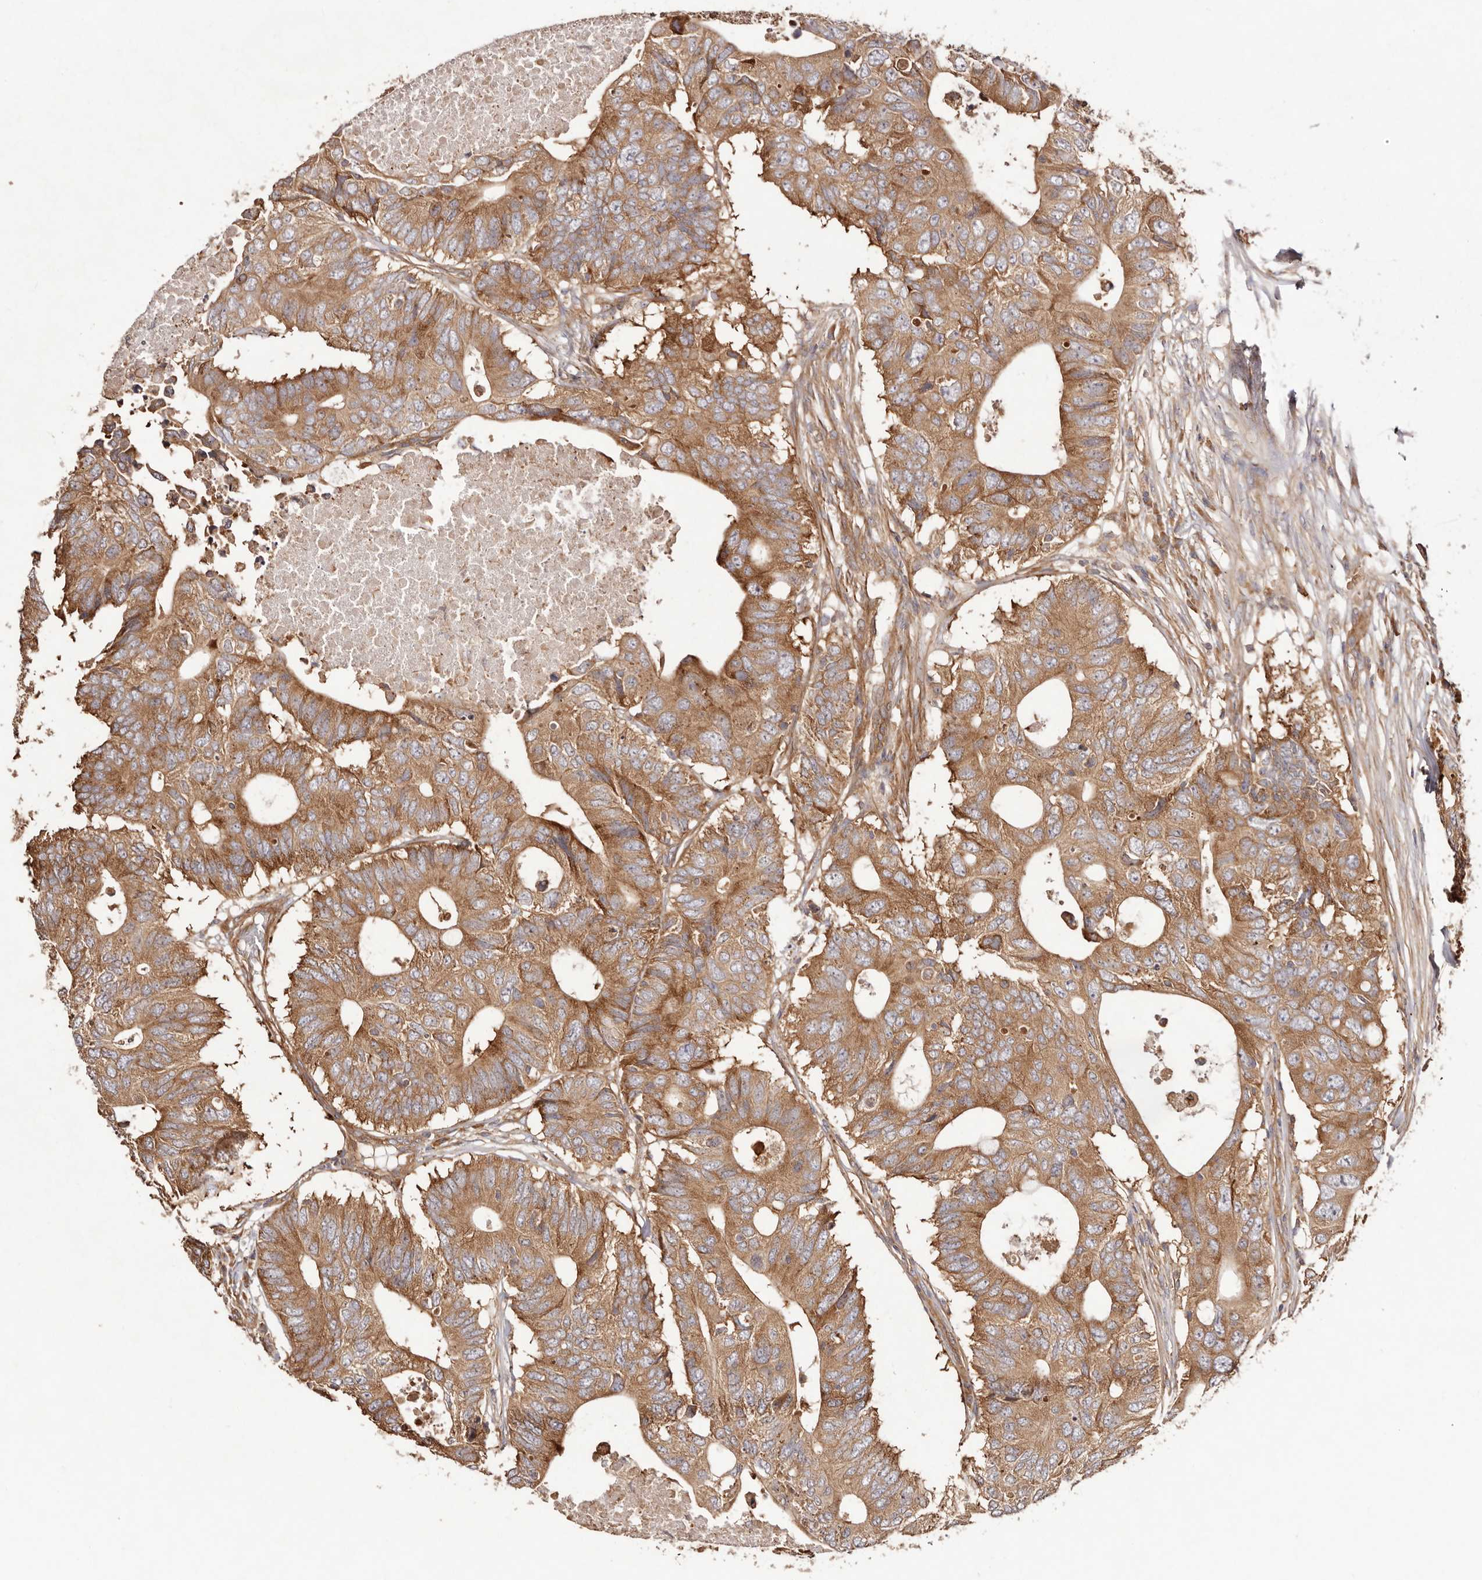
{"staining": {"intensity": "moderate", "quantity": ">75%", "location": "cytoplasmic/membranous"}, "tissue": "colorectal cancer", "cell_type": "Tumor cells", "image_type": "cancer", "snomed": [{"axis": "morphology", "description": "Adenocarcinoma, NOS"}, {"axis": "topography", "description": "Colon"}], "caption": "Adenocarcinoma (colorectal) stained with a brown dye demonstrates moderate cytoplasmic/membranous positive expression in about >75% of tumor cells.", "gene": "RPS6", "patient": {"sex": "male", "age": 71}}